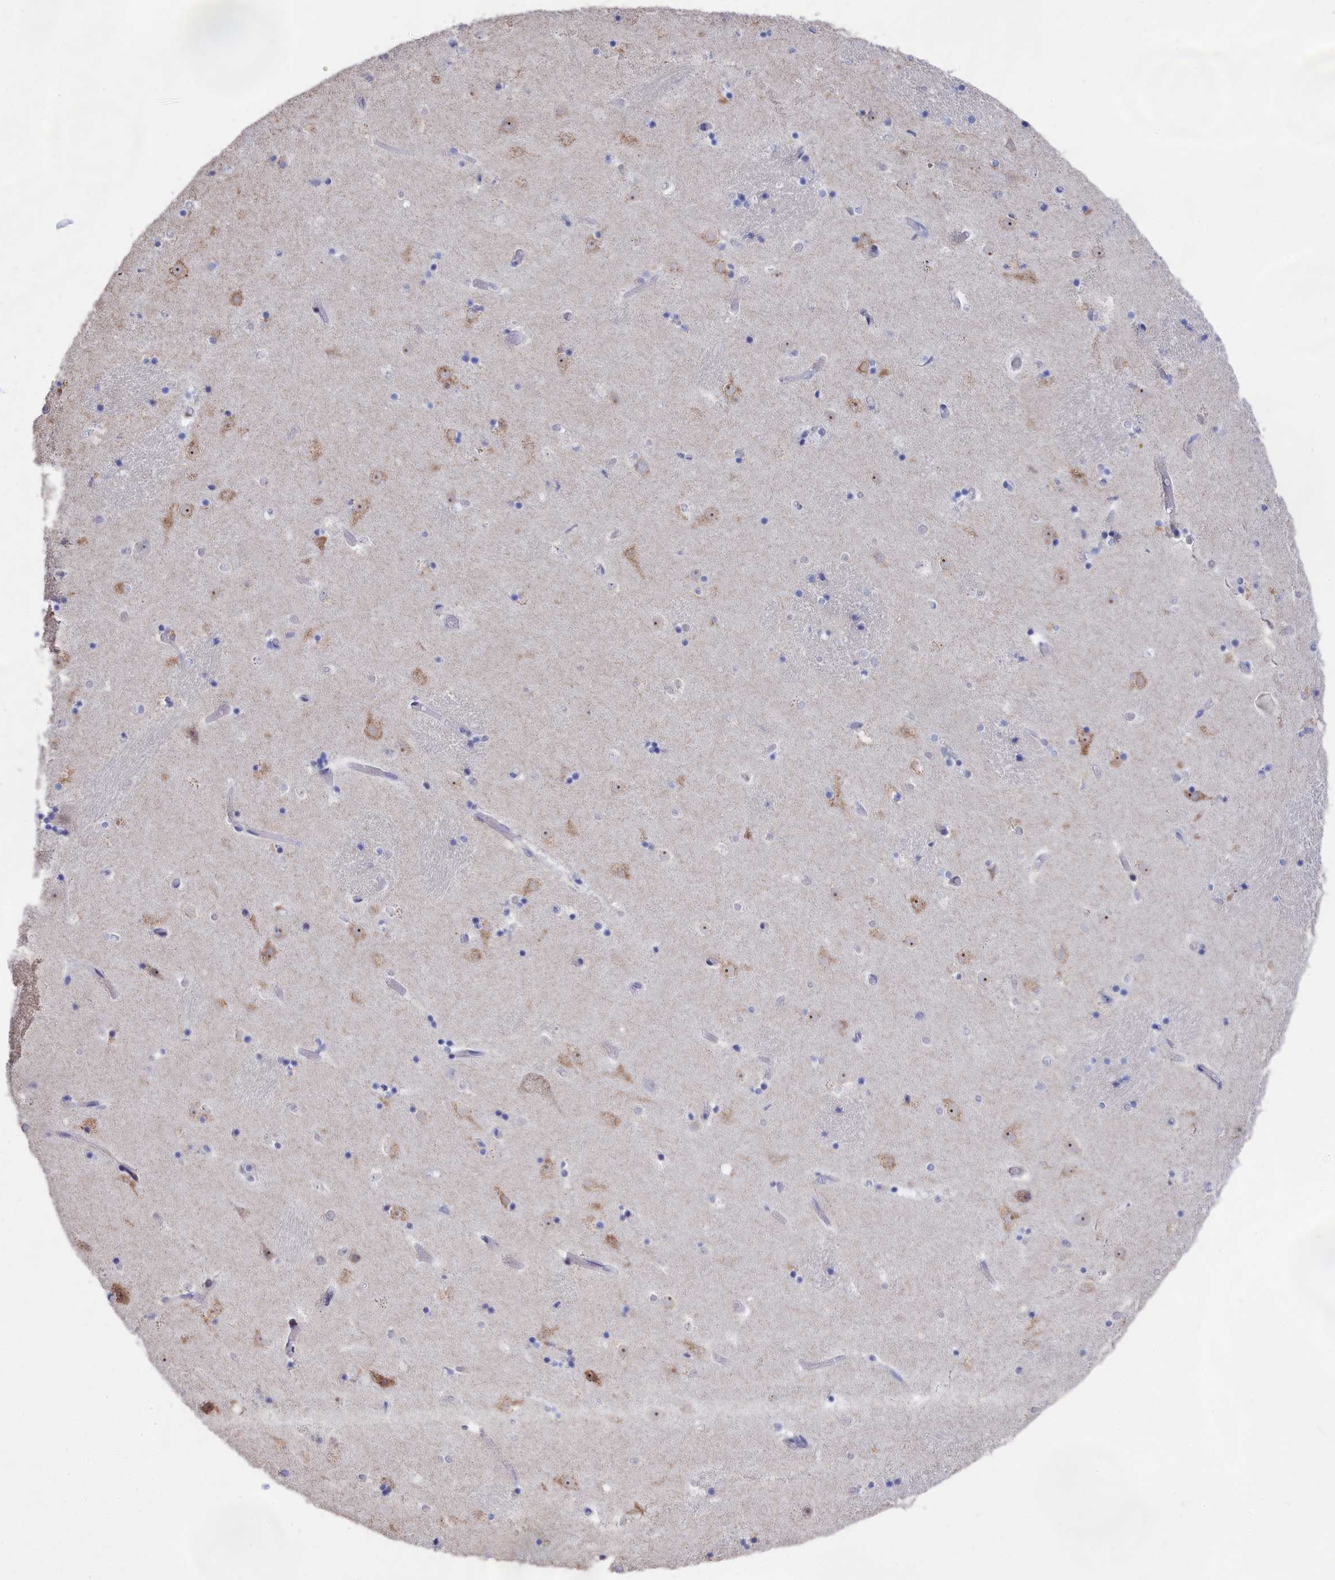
{"staining": {"intensity": "negative", "quantity": "none", "location": "none"}, "tissue": "caudate", "cell_type": "Glial cells", "image_type": "normal", "snomed": [{"axis": "morphology", "description": "Normal tissue, NOS"}, {"axis": "topography", "description": "Lateral ventricle wall"}], "caption": "The photomicrograph shows no staining of glial cells in benign caudate. (DAB (3,3'-diaminobenzidine) immunohistochemistry, high magnification).", "gene": "SEMG2", "patient": {"sex": "female", "age": 52}}